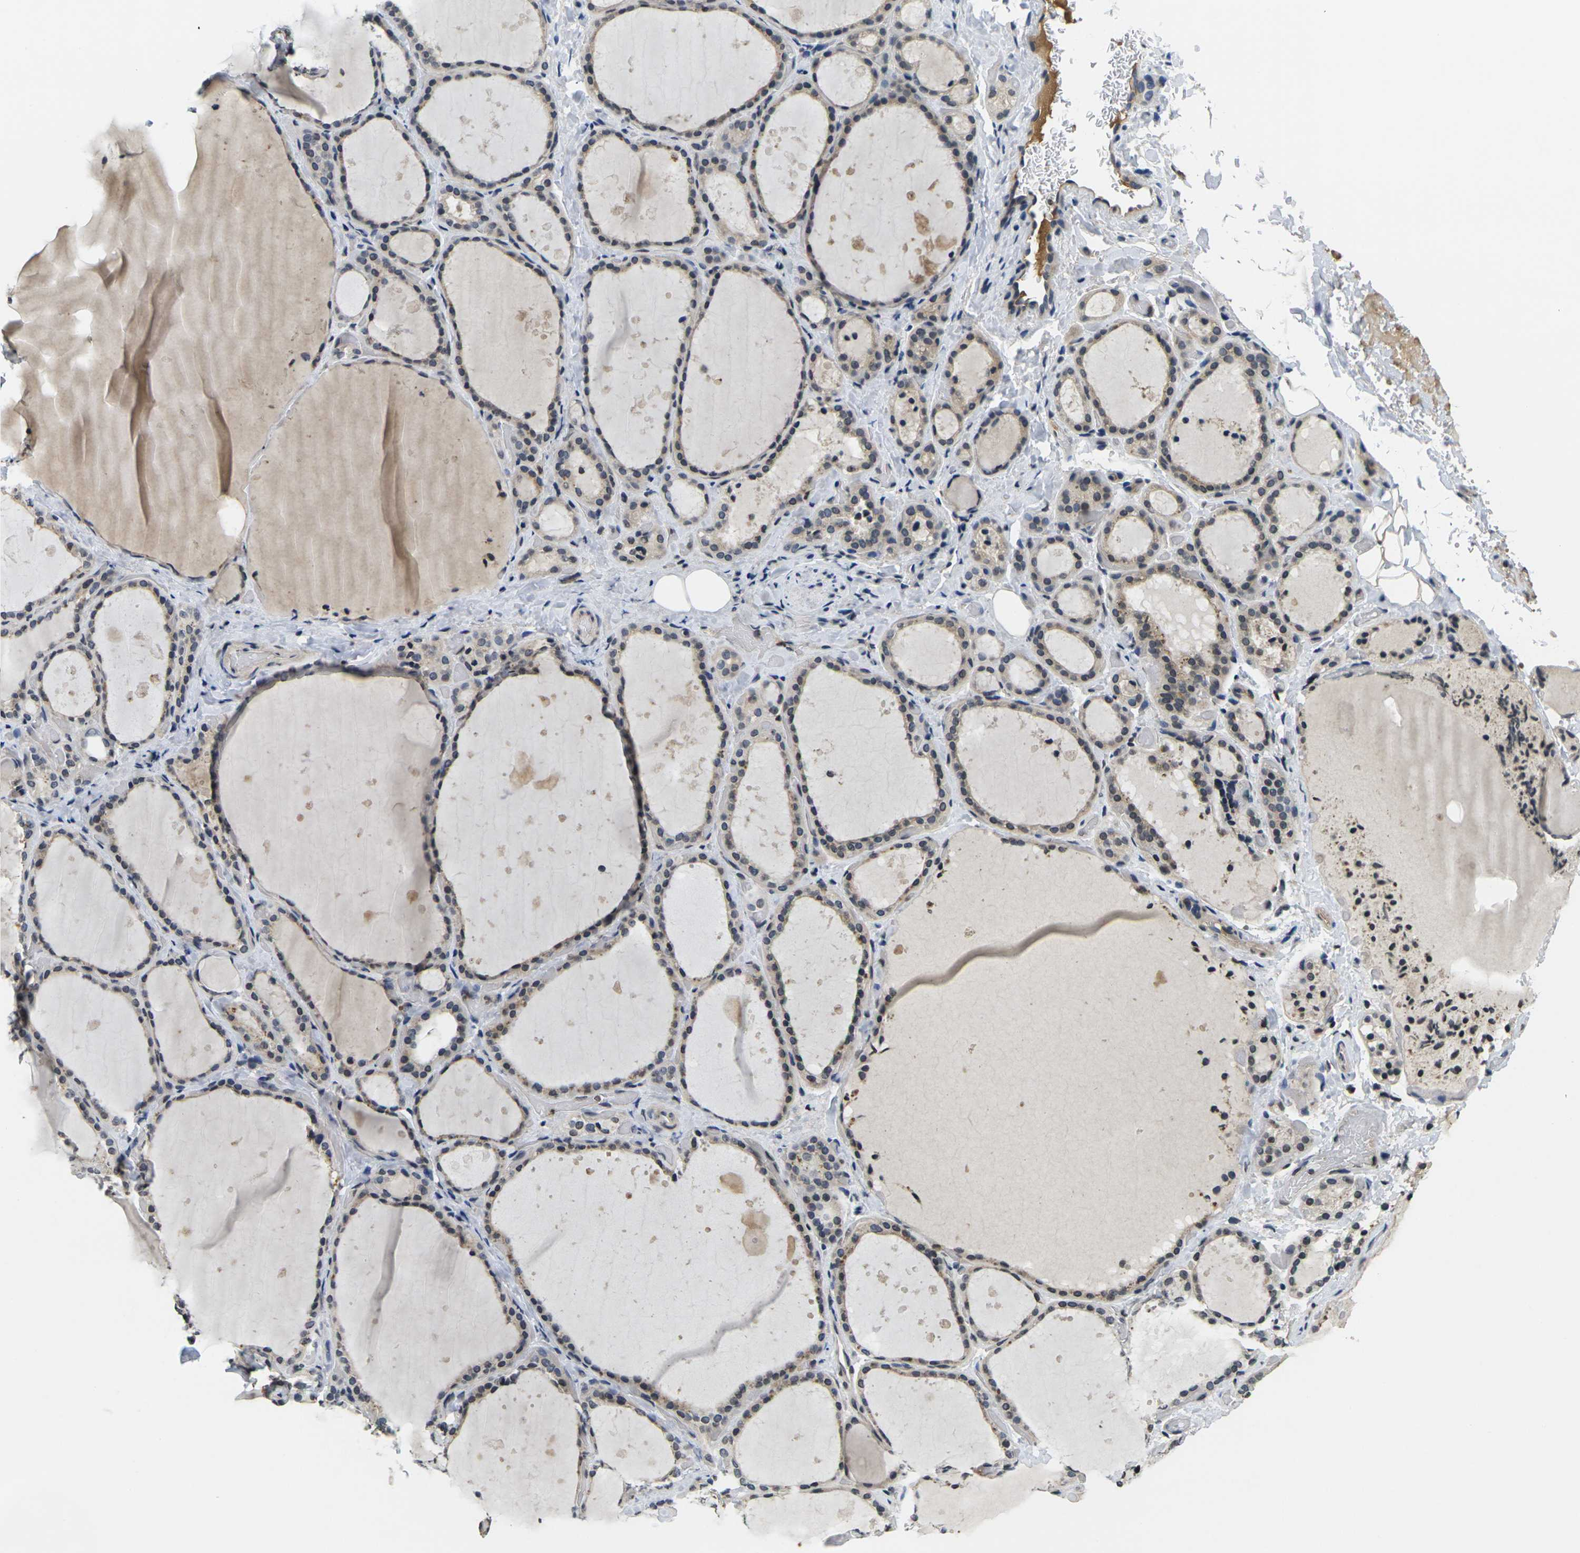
{"staining": {"intensity": "weak", "quantity": "25%-75%", "location": "cytoplasmic/membranous"}, "tissue": "thyroid gland", "cell_type": "Glandular cells", "image_type": "normal", "snomed": [{"axis": "morphology", "description": "Normal tissue, NOS"}, {"axis": "topography", "description": "Thyroid gland"}], "caption": "Protein expression analysis of normal thyroid gland demonstrates weak cytoplasmic/membranous positivity in about 25%-75% of glandular cells.", "gene": "C1QC", "patient": {"sex": "female", "age": 44}}